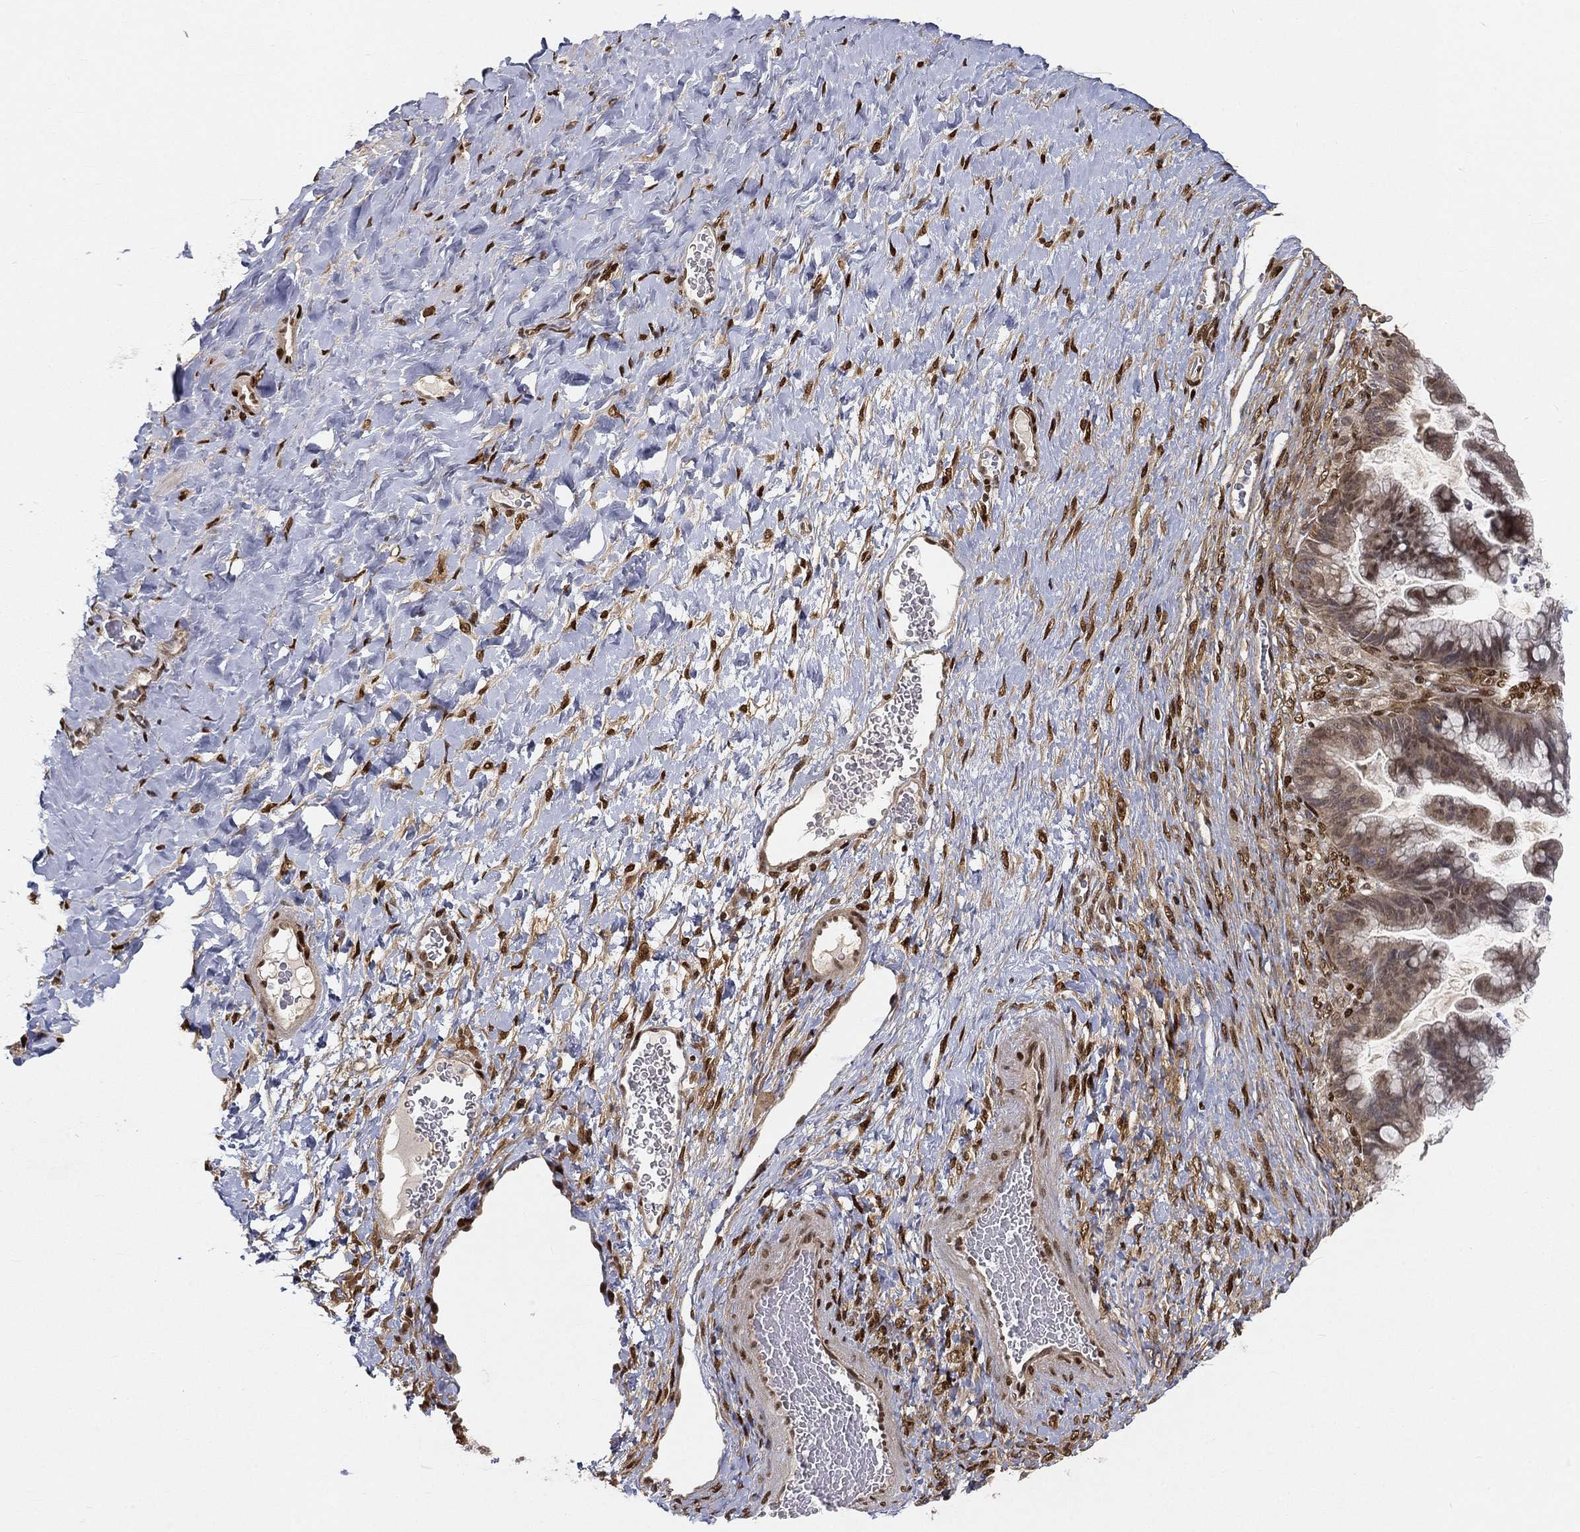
{"staining": {"intensity": "negative", "quantity": "none", "location": "none"}, "tissue": "ovarian cancer", "cell_type": "Tumor cells", "image_type": "cancer", "snomed": [{"axis": "morphology", "description": "Cystadenocarcinoma, mucinous, NOS"}, {"axis": "topography", "description": "Ovary"}], "caption": "Immunohistochemical staining of human ovarian mucinous cystadenocarcinoma reveals no significant staining in tumor cells.", "gene": "CRTC3", "patient": {"sex": "female", "age": 67}}